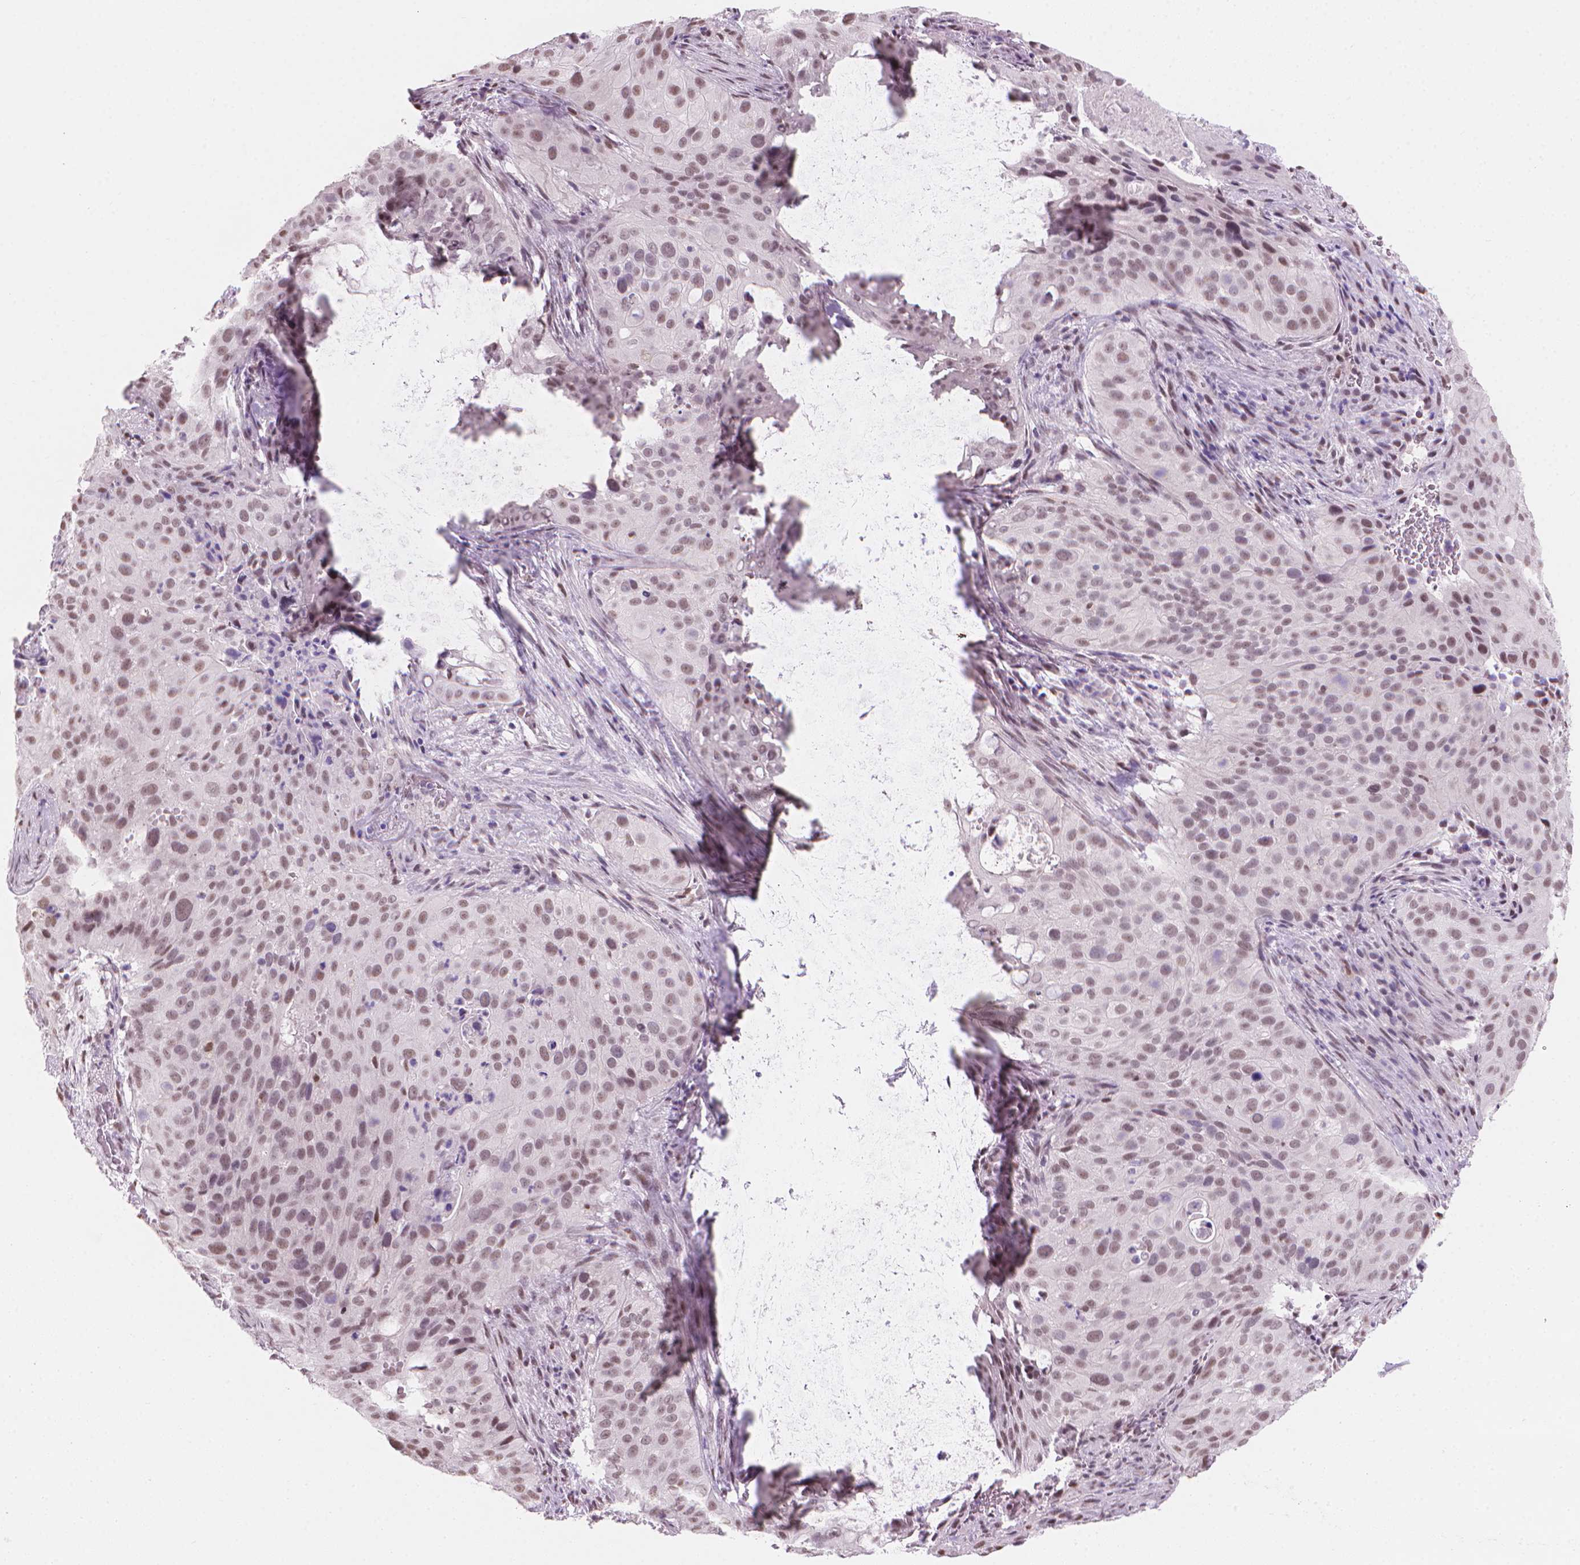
{"staining": {"intensity": "weak", "quantity": "25%-75%", "location": "nuclear"}, "tissue": "cervical cancer", "cell_type": "Tumor cells", "image_type": "cancer", "snomed": [{"axis": "morphology", "description": "Squamous cell carcinoma, NOS"}, {"axis": "topography", "description": "Cervix"}], "caption": "Human cervical squamous cell carcinoma stained for a protein (brown) exhibits weak nuclear positive staining in approximately 25%-75% of tumor cells.", "gene": "PIAS2", "patient": {"sex": "female", "age": 38}}